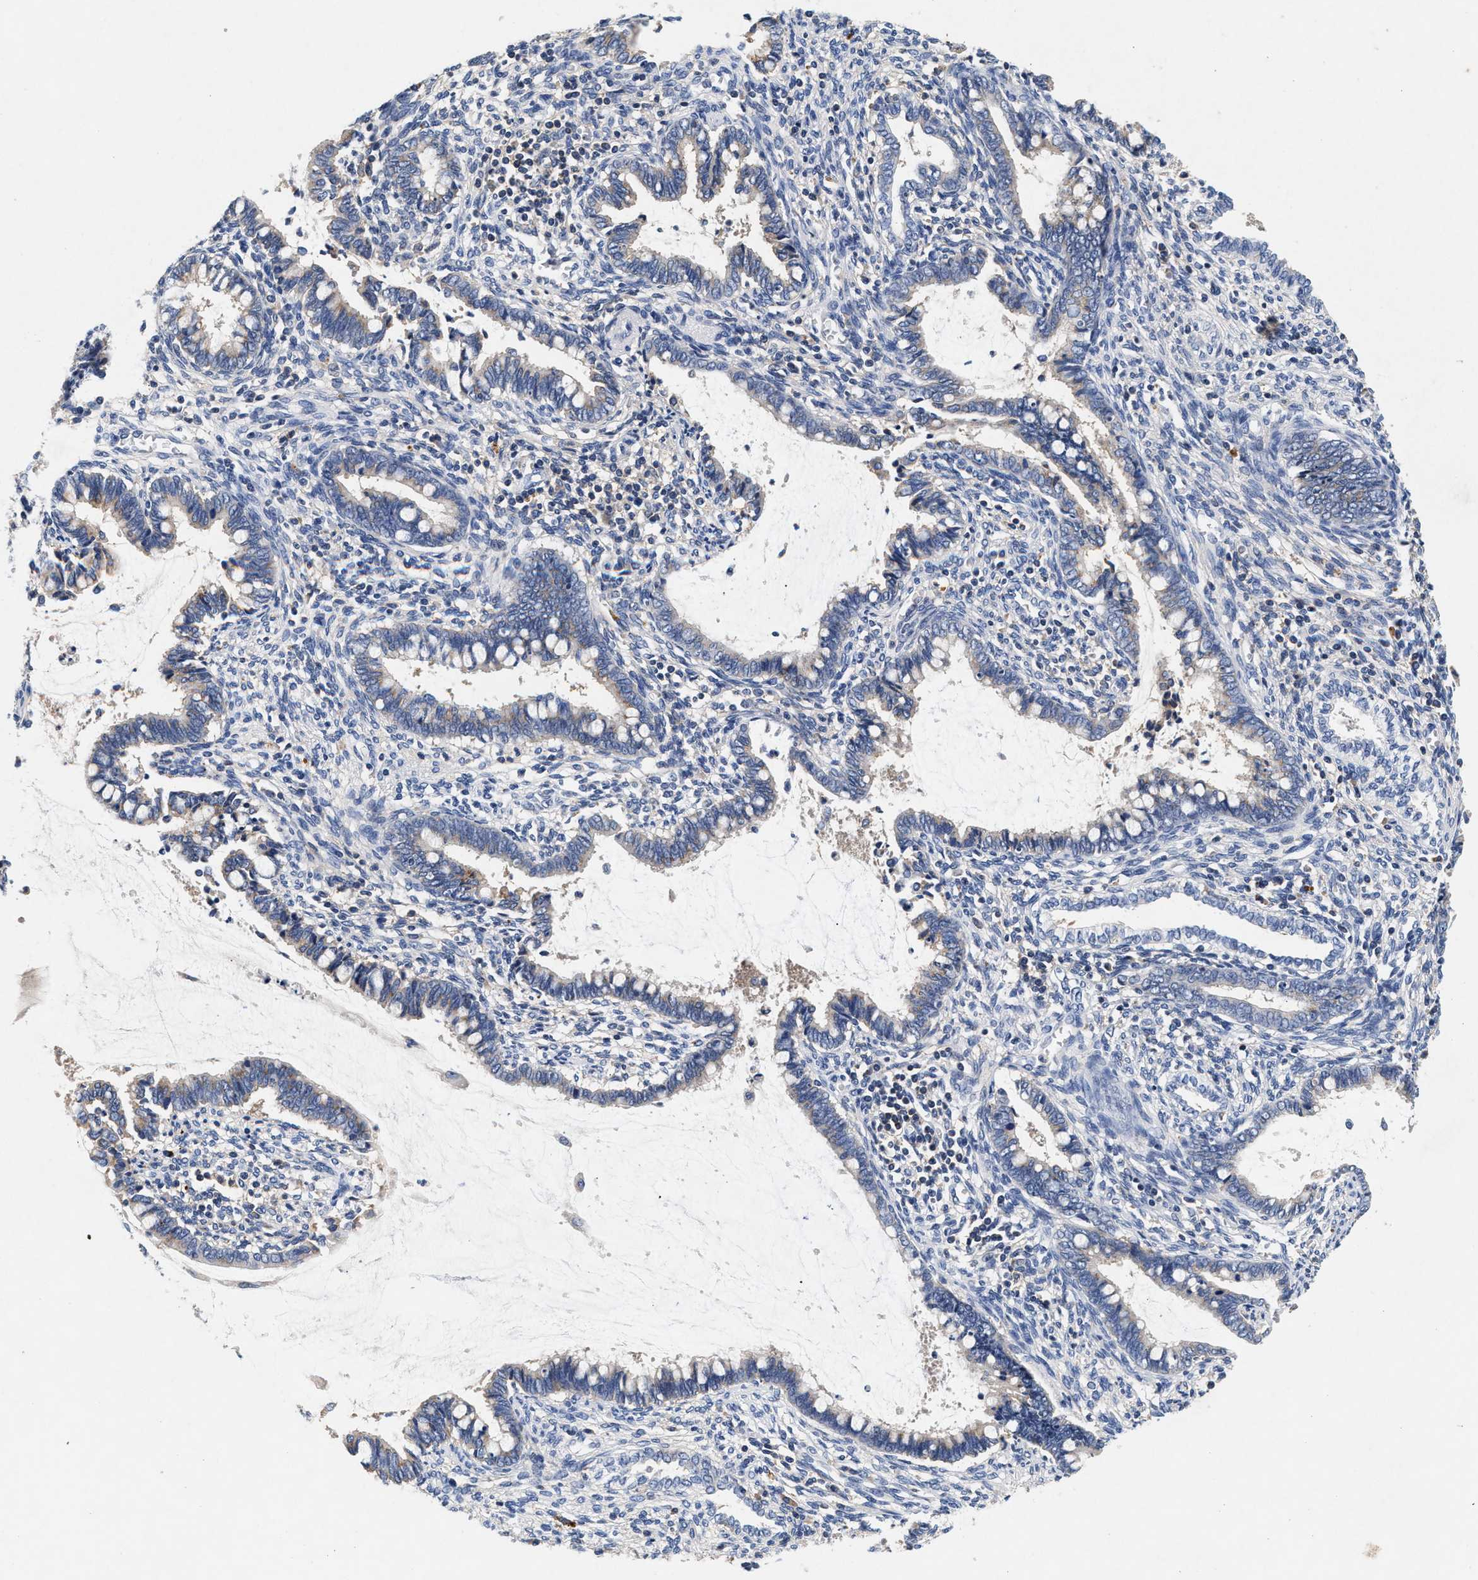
{"staining": {"intensity": "weak", "quantity": "<25%", "location": "cytoplasmic/membranous"}, "tissue": "cervical cancer", "cell_type": "Tumor cells", "image_type": "cancer", "snomed": [{"axis": "morphology", "description": "Adenocarcinoma, NOS"}, {"axis": "topography", "description": "Cervix"}], "caption": "The immunohistochemistry (IHC) image has no significant positivity in tumor cells of adenocarcinoma (cervical) tissue. The staining was performed using DAB to visualize the protein expression in brown, while the nuclei were stained in blue with hematoxylin (Magnification: 20x).", "gene": "GNAI3", "patient": {"sex": "female", "age": 44}}